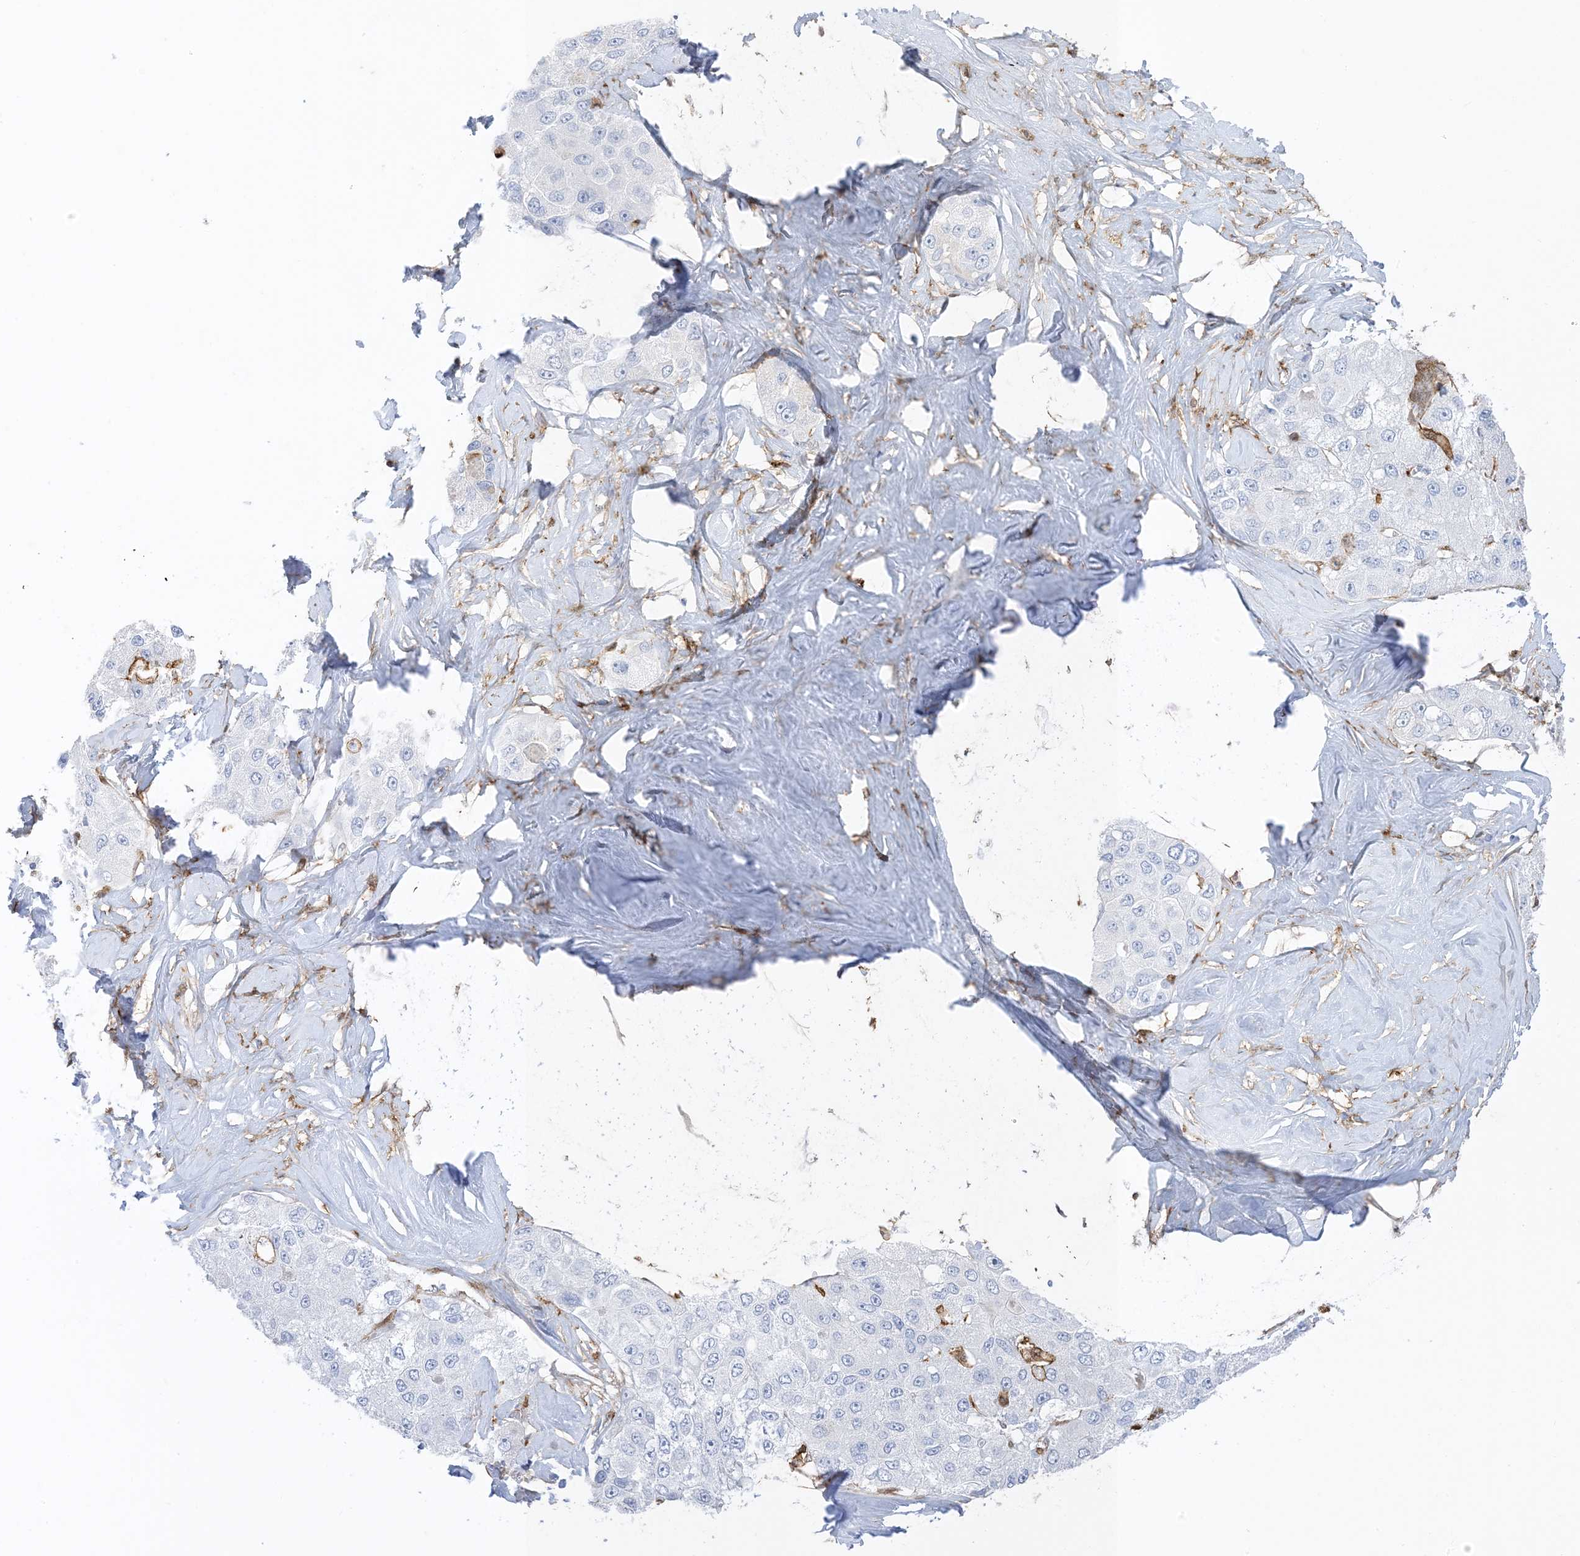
{"staining": {"intensity": "negative", "quantity": "none", "location": "none"}, "tissue": "liver cancer", "cell_type": "Tumor cells", "image_type": "cancer", "snomed": [{"axis": "morphology", "description": "Carcinoma, Hepatocellular, NOS"}, {"axis": "topography", "description": "Liver"}], "caption": "This is an immunohistochemistry histopathology image of hepatocellular carcinoma (liver). There is no staining in tumor cells.", "gene": "GSN", "patient": {"sex": "male", "age": 80}}